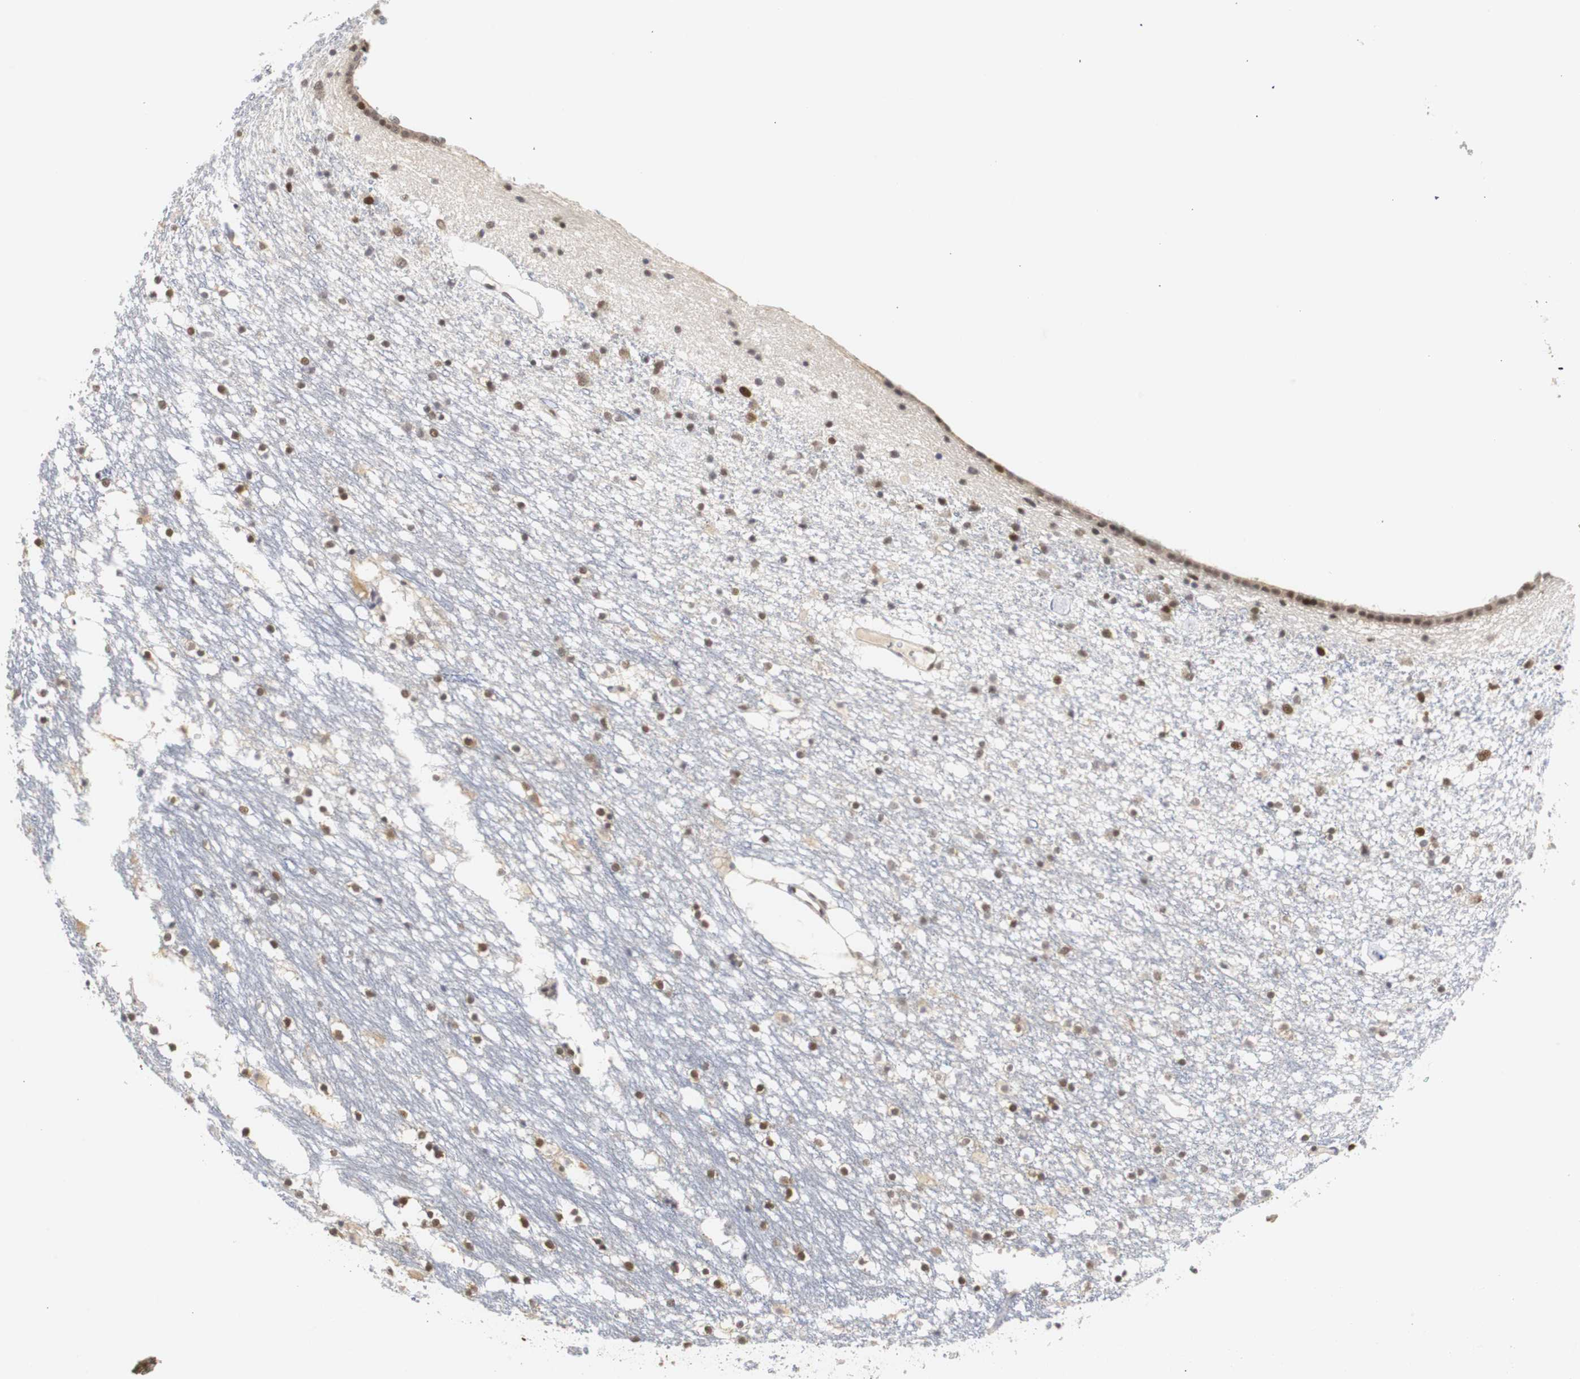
{"staining": {"intensity": "strong", "quantity": ">75%", "location": "nuclear"}, "tissue": "caudate", "cell_type": "Glial cells", "image_type": "normal", "snomed": [{"axis": "morphology", "description": "Normal tissue, NOS"}, {"axis": "topography", "description": "Lateral ventricle wall"}], "caption": "Protein staining of benign caudate reveals strong nuclear positivity in approximately >75% of glial cells.", "gene": "ZFC3H1", "patient": {"sex": "male", "age": 45}}